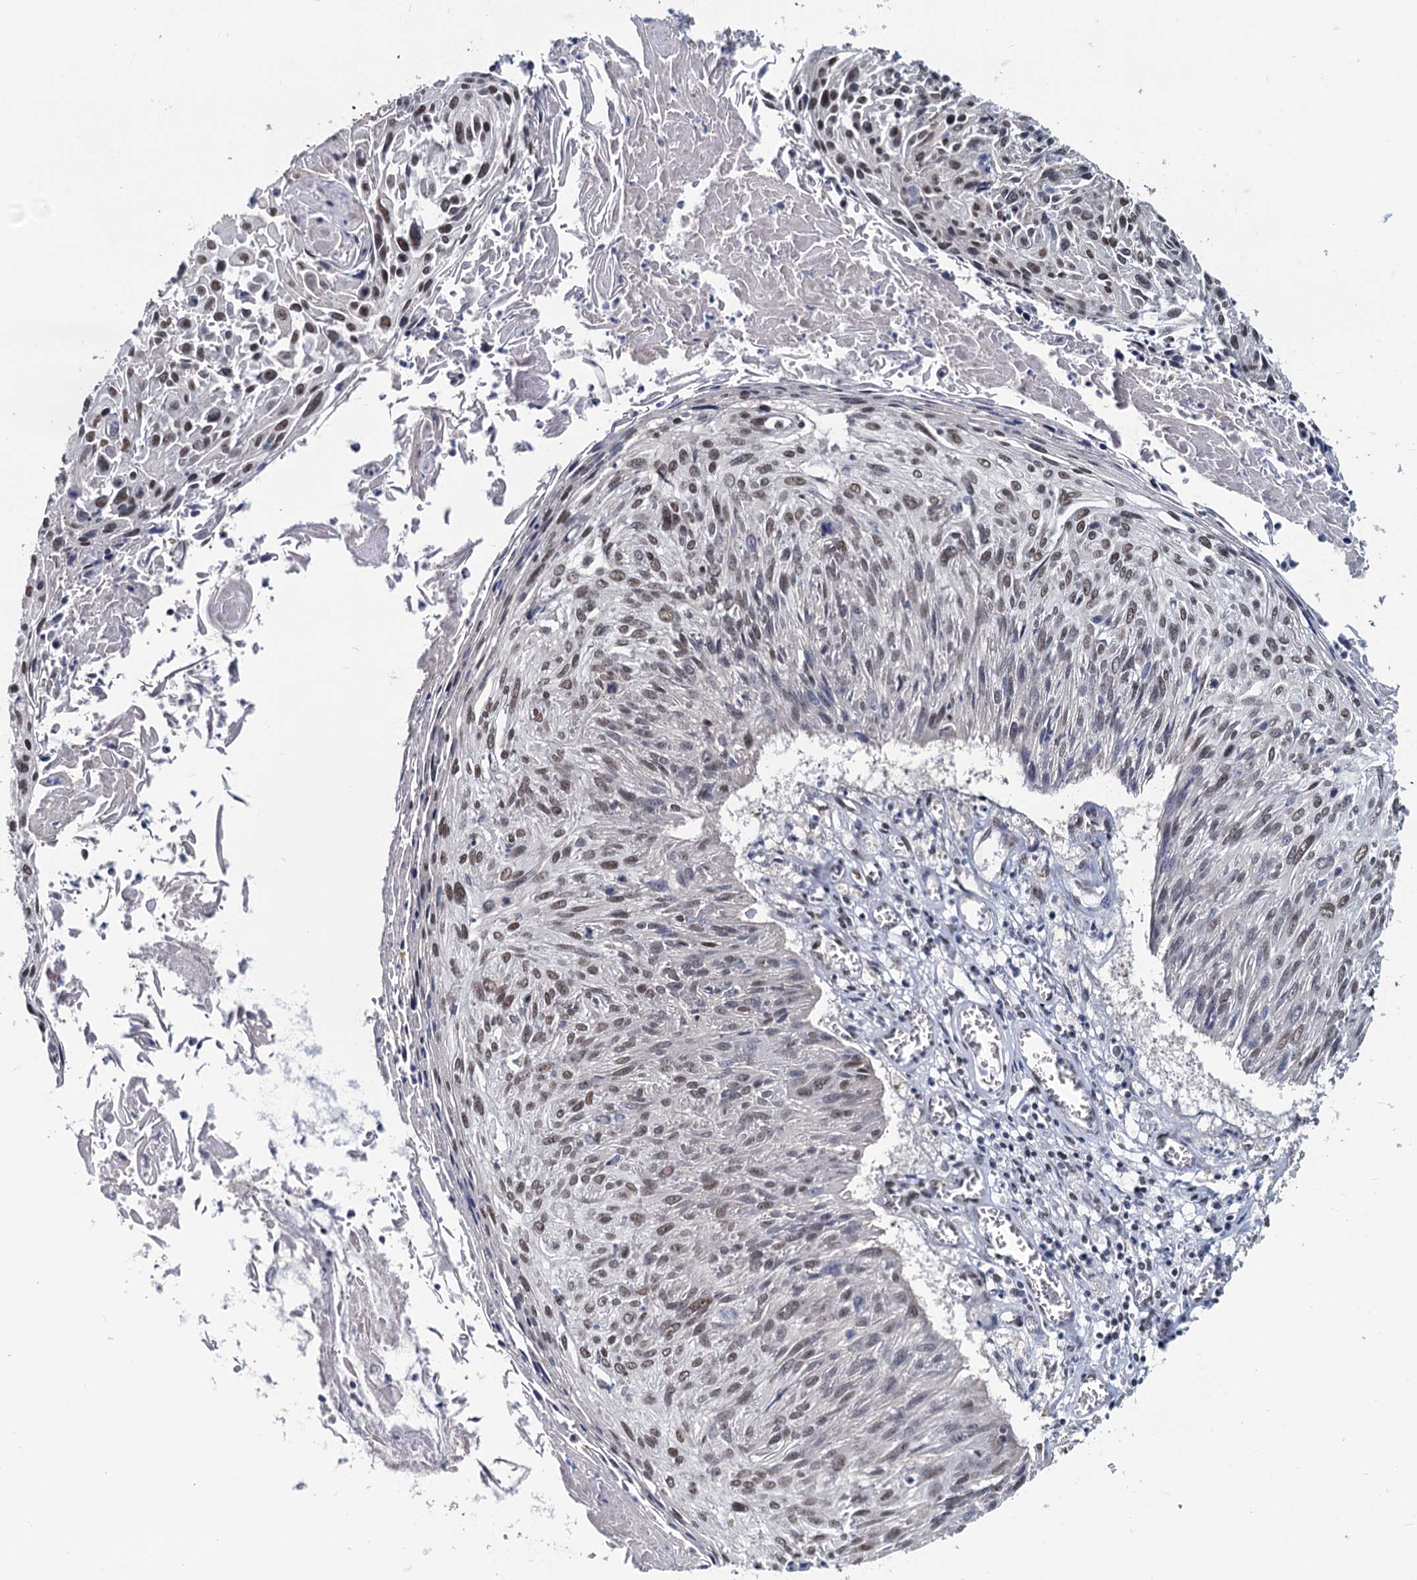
{"staining": {"intensity": "weak", "quantity": ">75%", "location": "nuclear"}, "tissue": "cervical cancer", "cell_type": "Tumor cells", "image_type": "cancer", "snomed": [{"axis": "morphology", "description": "Squamous cell carcinoma, NOS"}, {"axis": "topography", "description": "Cervix"}], "caption": "This histopathology image displays immunohistochemistry (IHC) staining of human squamous cell carcinoma (cervical), with low weak nuclear positivity in approximately >75% of tumor cells.", "gene": "METTL14", "patient": {"sex": "female", "age": 51}}